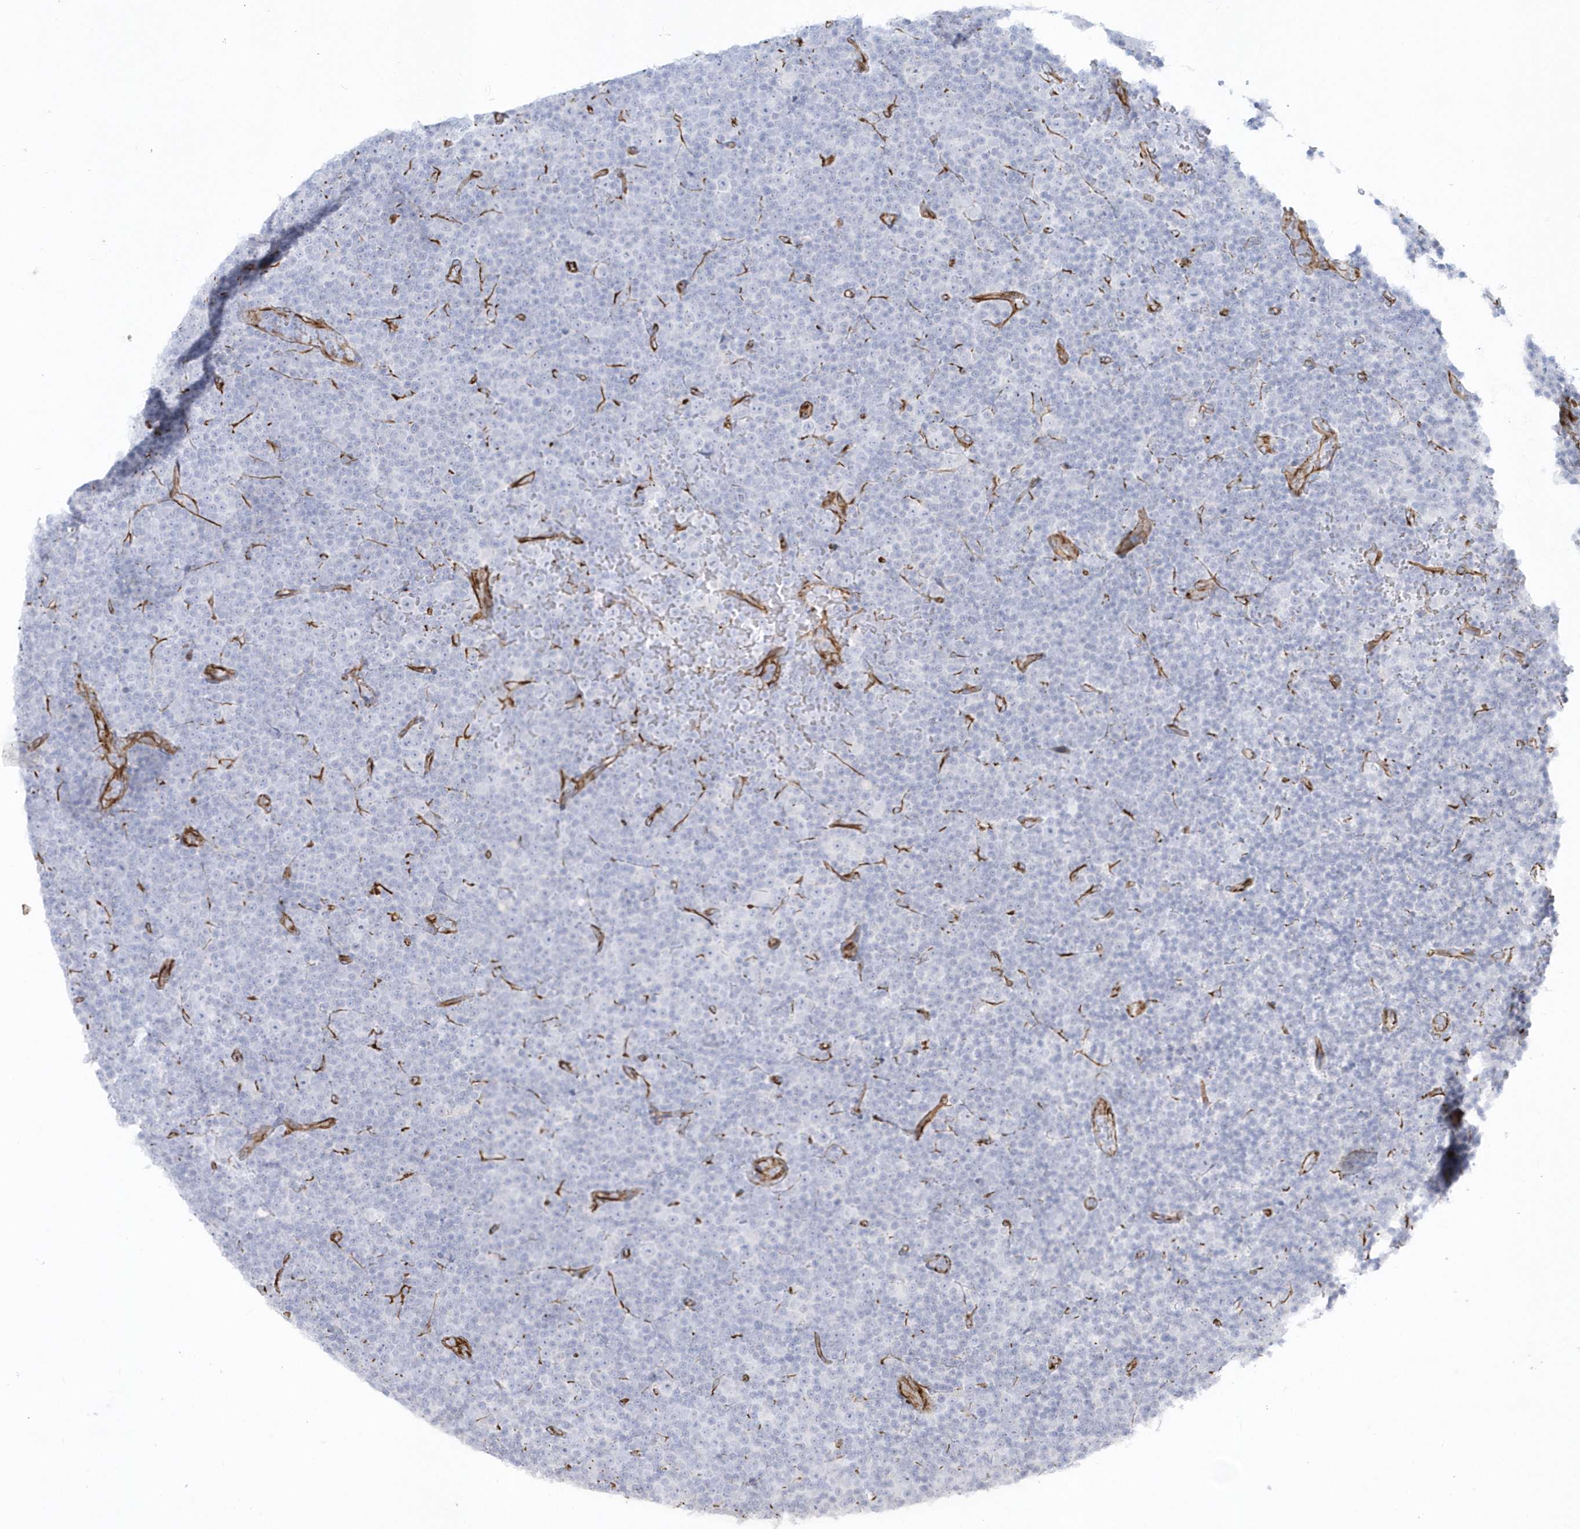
{"staining": {"intensity": "negative", "quantity": "none", "location": "none"}, "tissue": "lymphoma", "cell_type": "Tumor cells", "image_type": "cancer", "snomed": [{"axis": "morphology", "description": "Malignant lymphoma, non-Hodgkin's type, Low grade"}, {"axis": "topography", "description": "Lymph node"}], "caption": "This is an IHC micrograph of lymphoma. There is no expression in tumor cells.", "gene": "PPIL6", "patient": {"sex": "female", "age": 67}}